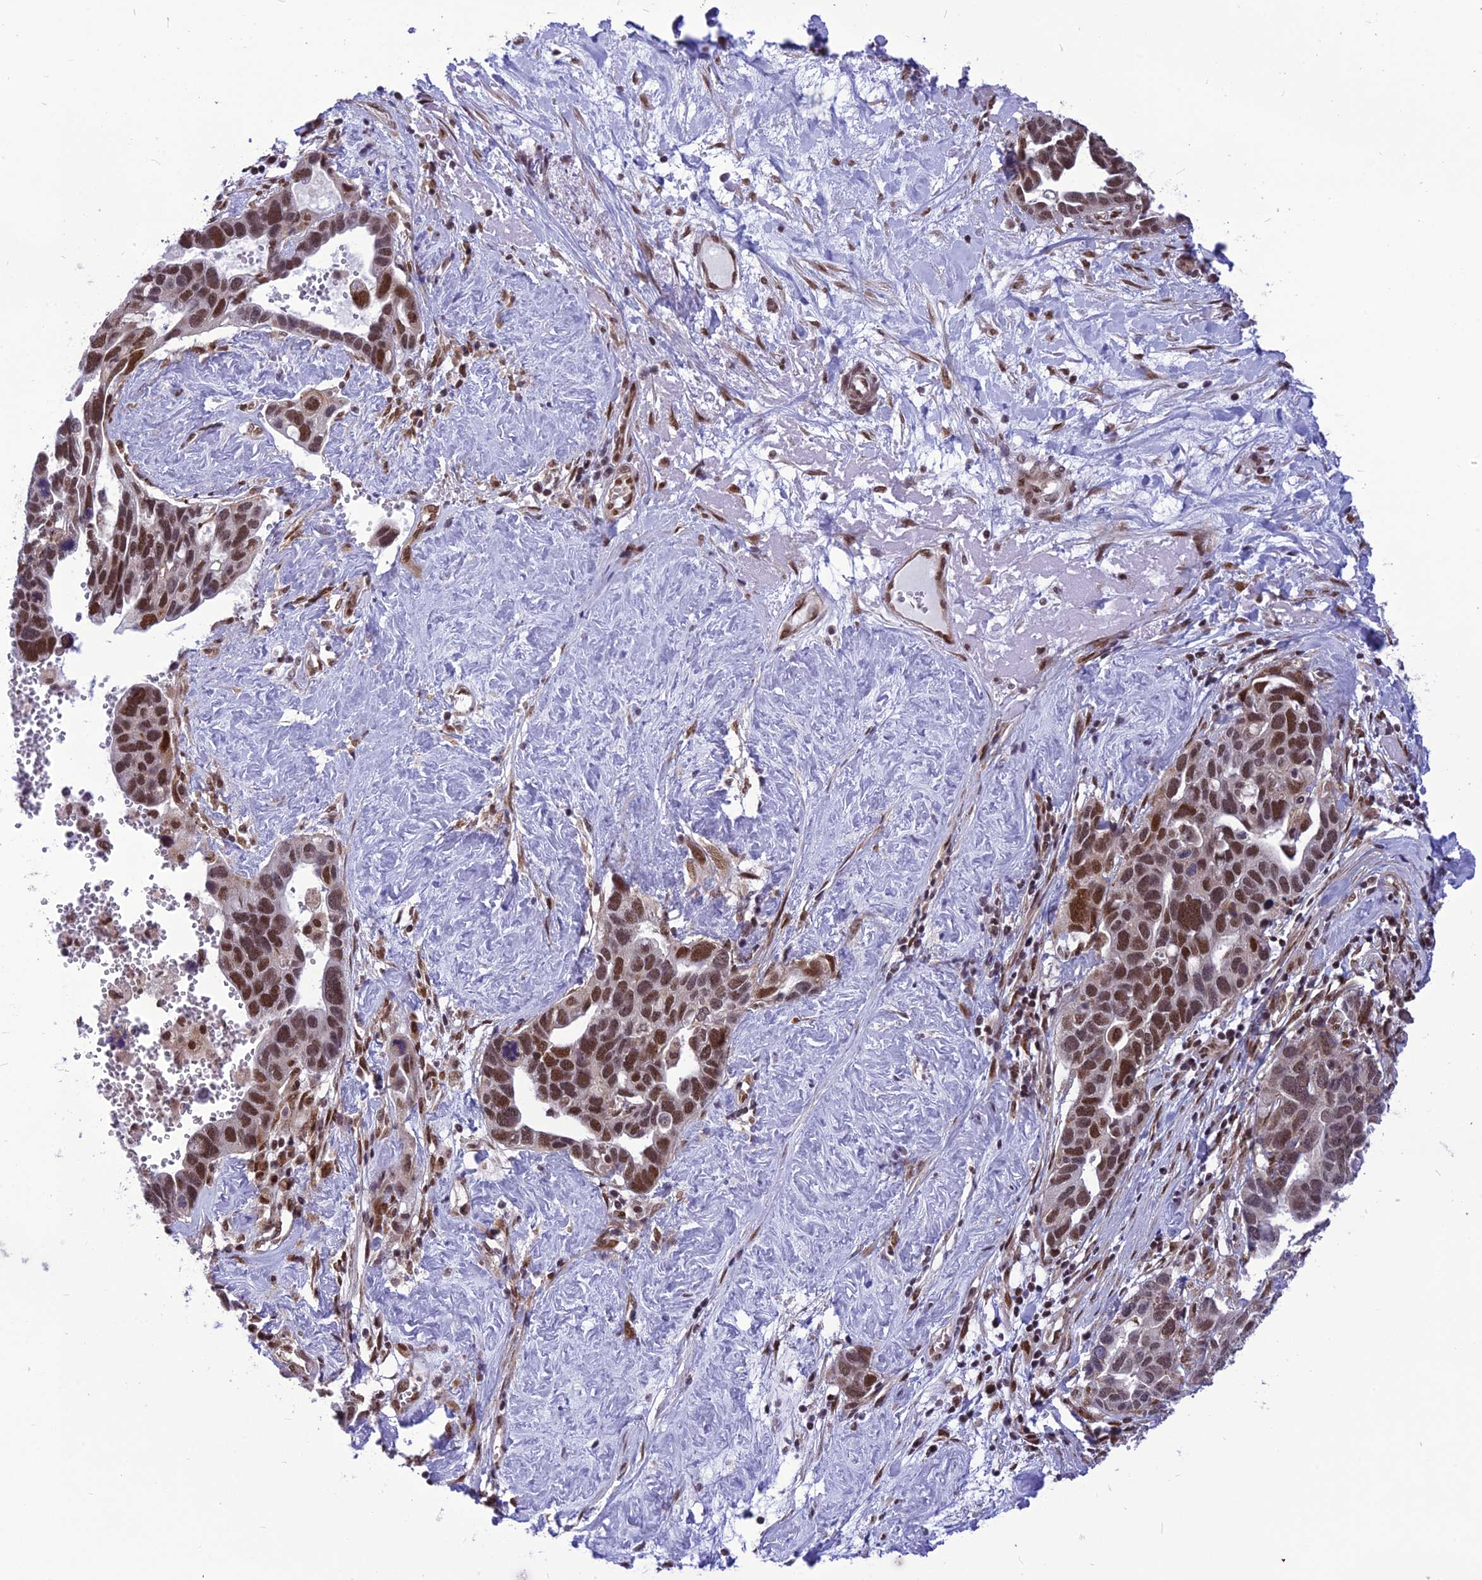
{"staining": {"intensity": "moderate", "quantity": ">75%", "location": "nuclear"}, "tissue": "ovarian cancer", "cell_type": "Tumor cells", "image_type": "cancer", "snomed": [{"axis": "morphology", "description": "Cystadenocarcinoma, serous, NOS"}, {"axis": "topography", "description": "Ovary"}], "caption": "A high-resolution histopathology image shows immunohistochemistry staining of ovarian cancer (serous cystadenocarcinoma), which reveals moderate nuclear staining in approximately >75% of tumor cells.", "gene": "RTRAF", "patient": {"sex": "female", "age": 54}}